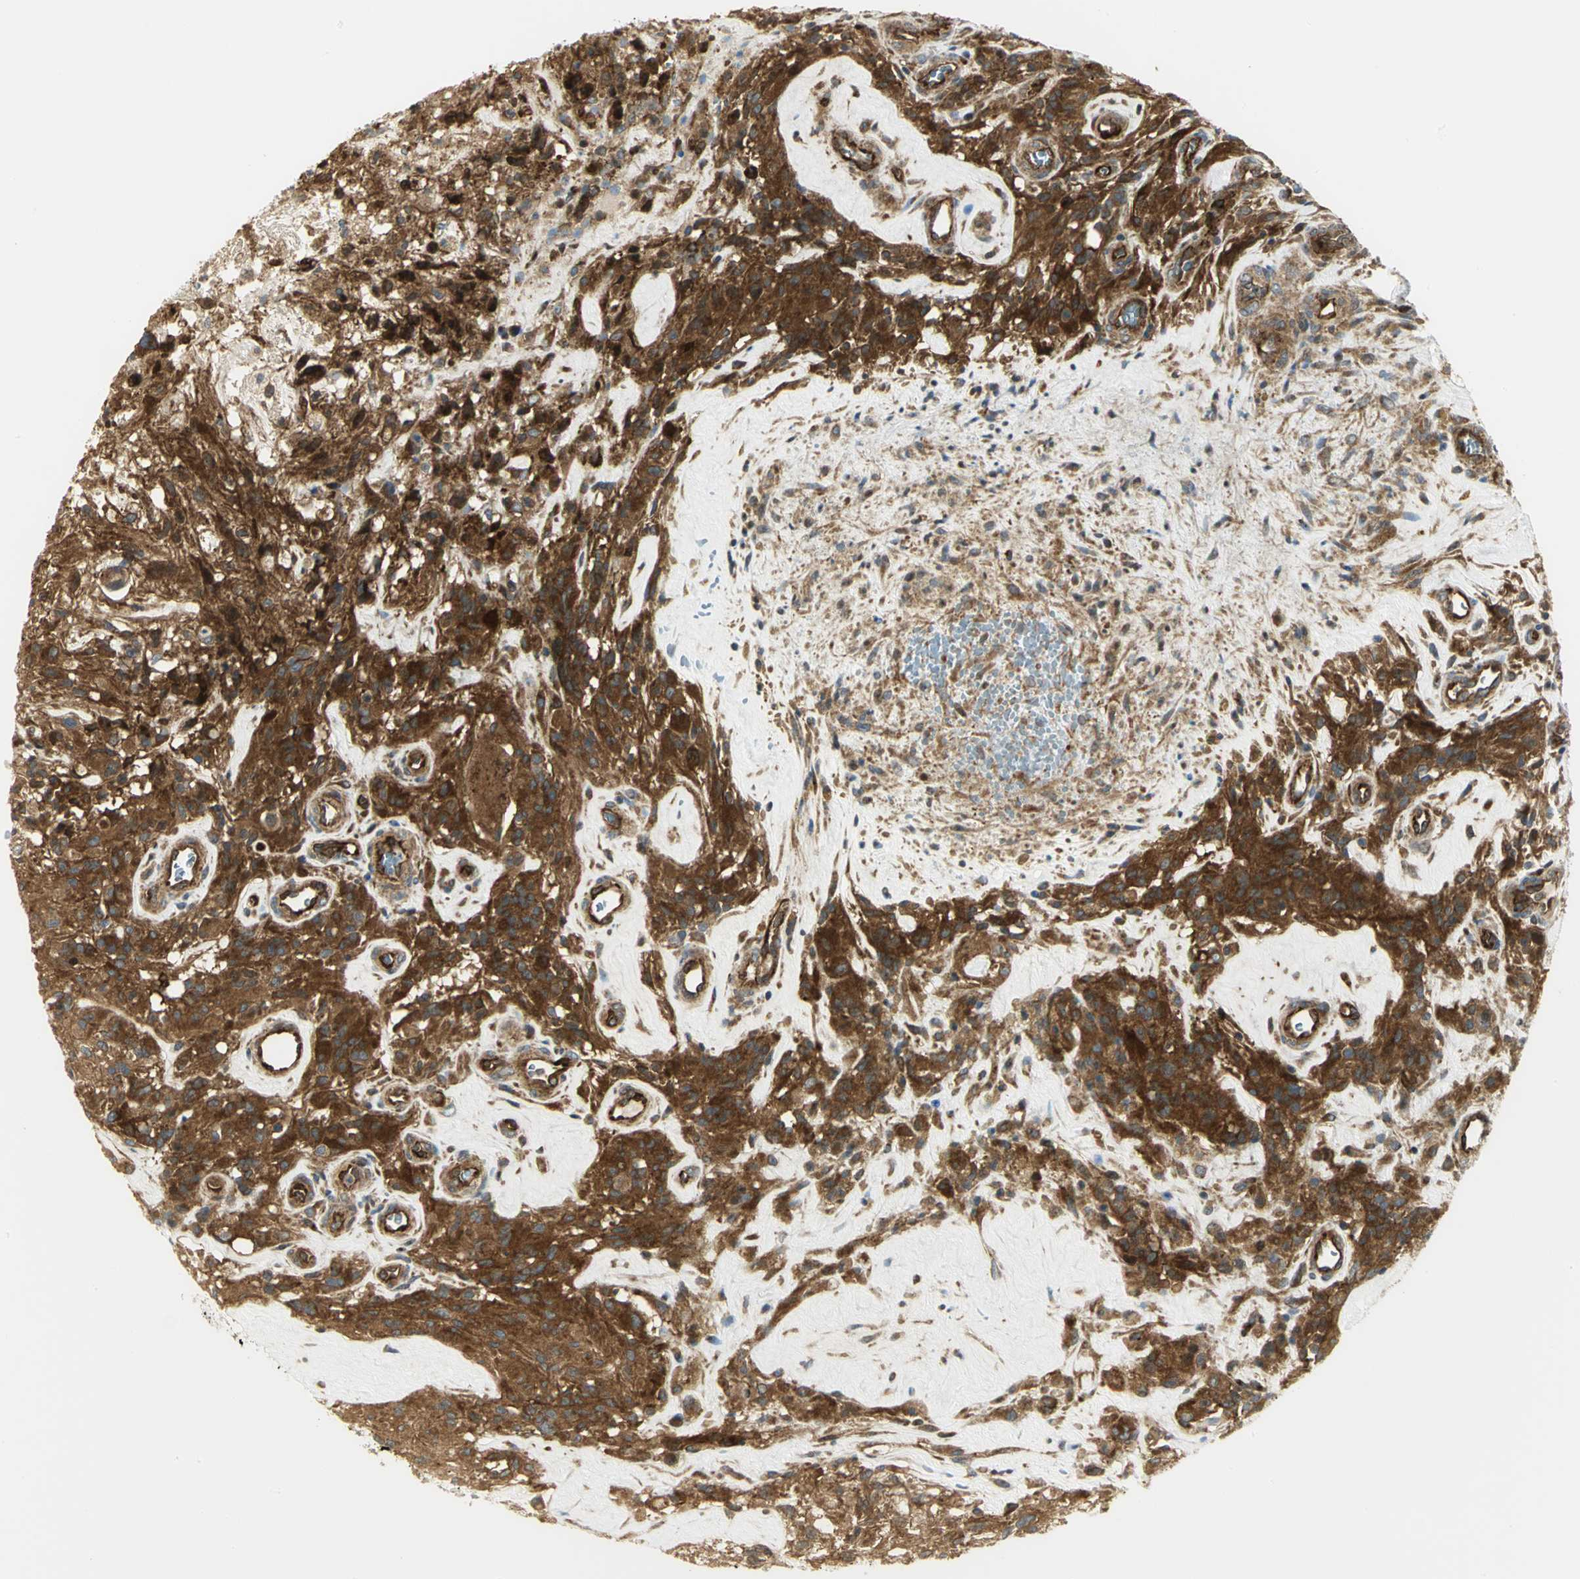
{"staining": {"intensity": "strong", "quantity": ">75%", "location": "cytoplasmic/membranous"}, "tissue": "glioma", "cell_type": "Tumor cells", "image_type": "cancer", "snomed": [{"axis": "morphology", "description": "Normal tissue, NOS"}, {"axis": "morphology", "description": "Glioma, malignant, High grade"}, {"axis": "topography", "description": "Cerebral cortex"}], "caption": "This is an image of immunohistochemistry (IHC) staining of glioma, which shows strong expression in the cytoplasmic/membranous of tumor cells.", "gene": "EEA1", "patient": {"sex": "male", "age": 56}}